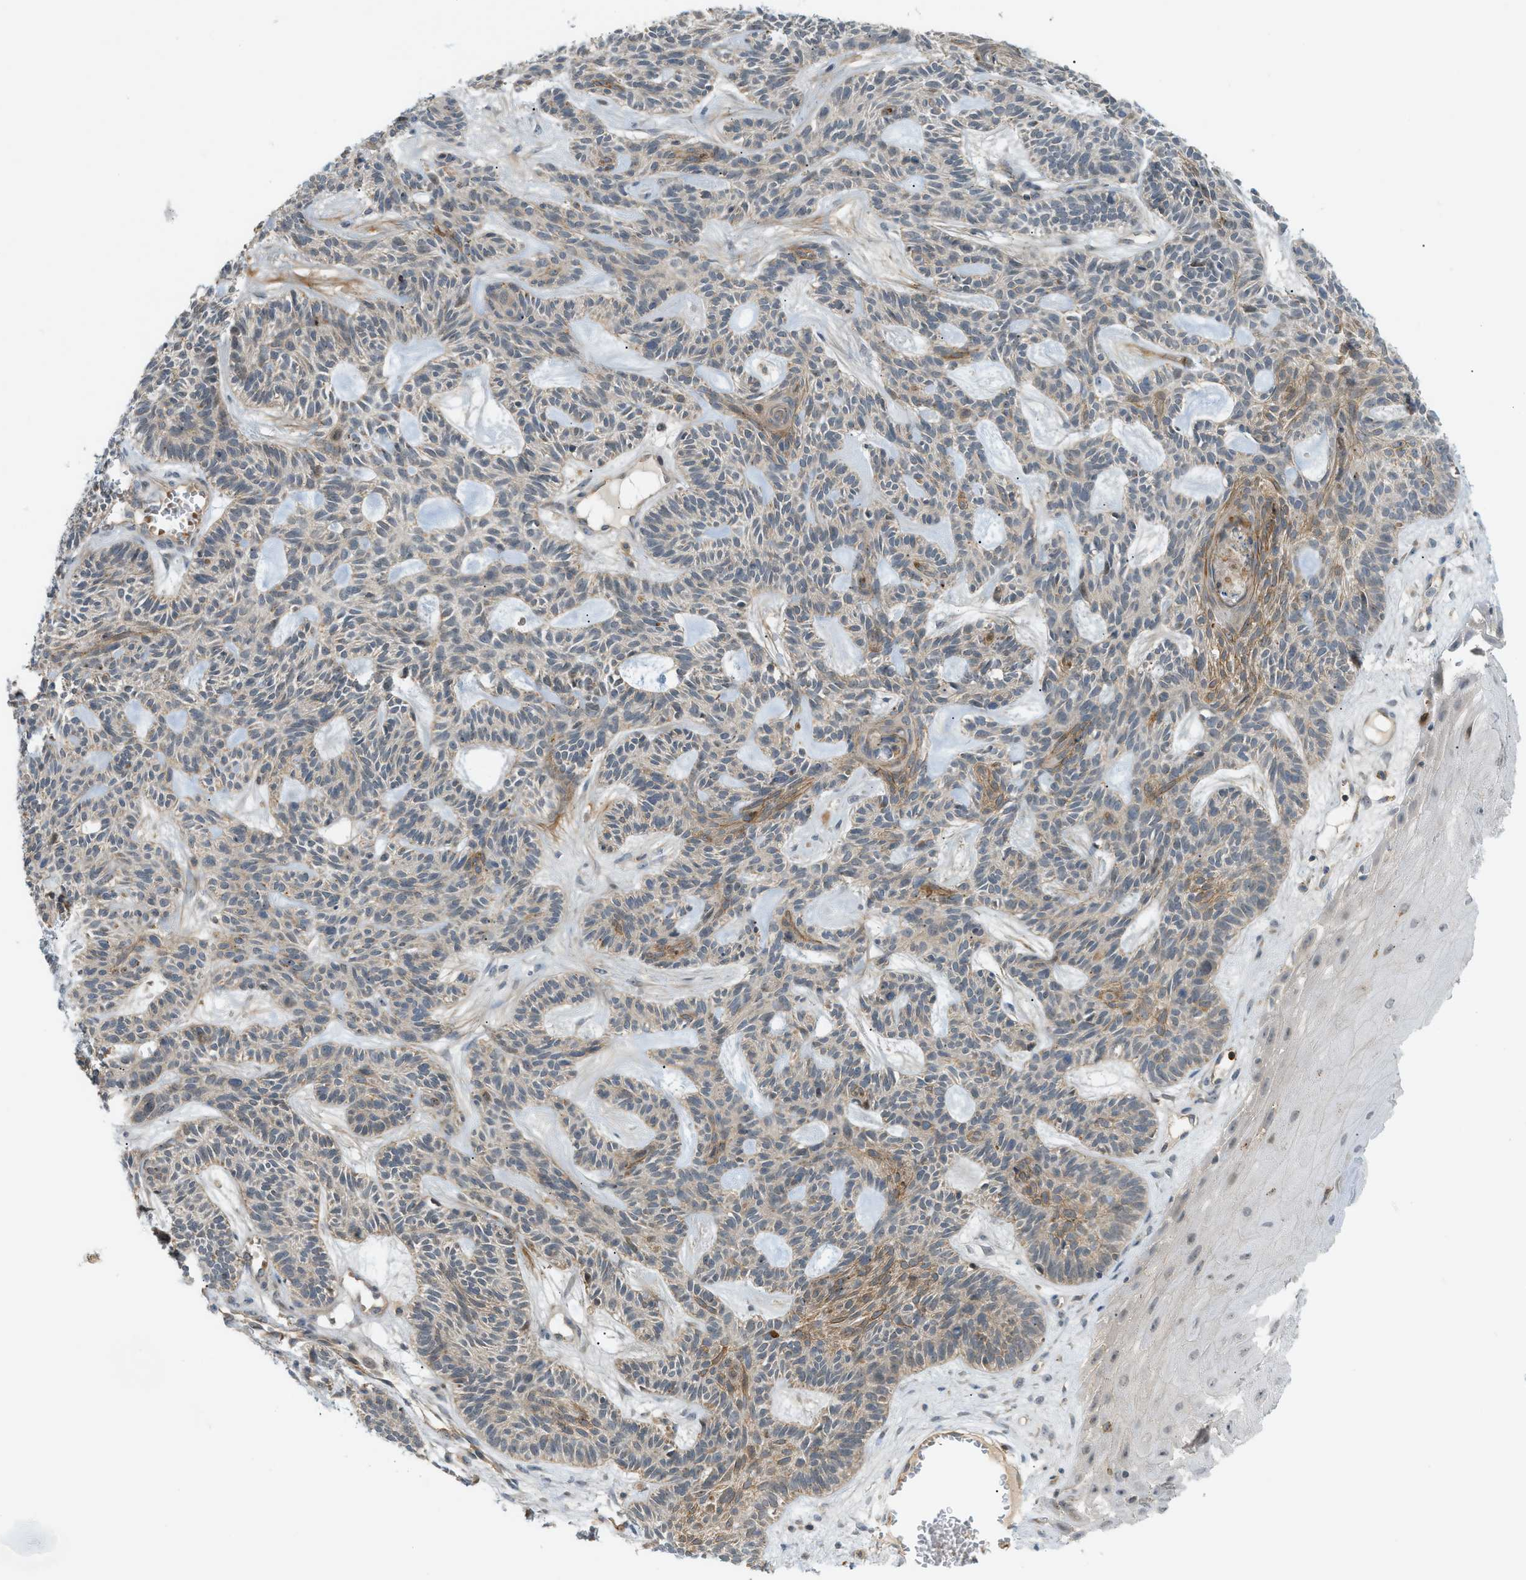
{"staining": {"intensity": "weak", "quantity": ">75%", "location": "cytoplasmic/membranous"}, "tissue": "skin cancer", "cell_type": "Tumor cells", "image_type": "cancer", "snomed": [{"axis": "morphology", "description": "Basal cell carcinoma"}, {"axis": "topography", "description": "Skin"}], "caption": "Immunohistochemistry image of neoplastic tissue: human skin cancer stained using immunohistochemistry (IHC) exhibits low levels of weak protein expression localized specifically in the cytoplasmic/membranous of tumor cells, appearing as a cytoplasmic/membranous brown color.", "gene": "GRK6", "patient": {"sex": "male", "age": 67}}